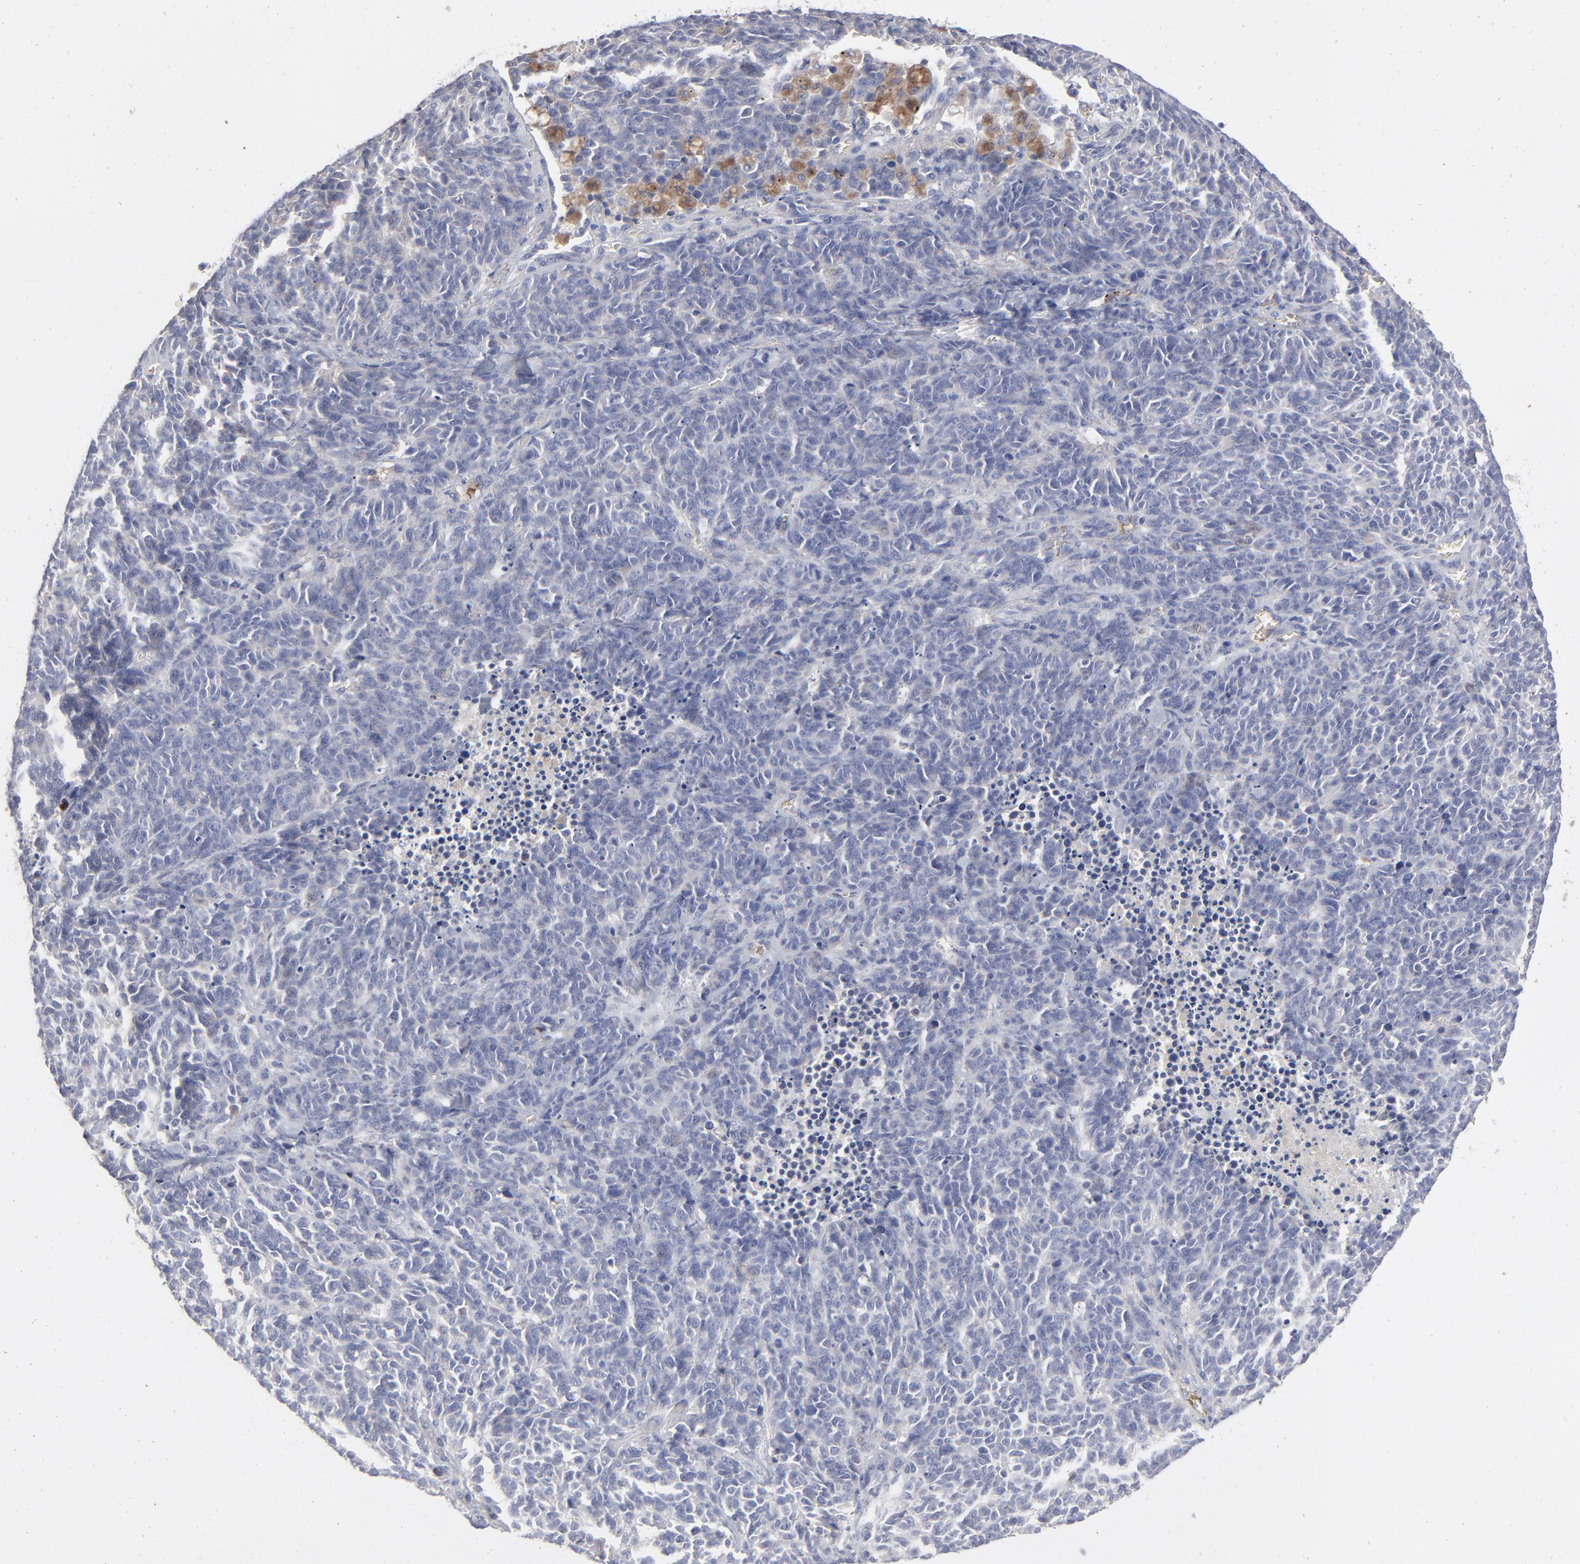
{"staining": {"intensity": "negative", "quantity": "none", "location": "none"}, "tissue": "lung cancer", "cell_type": "Tumor cells", "image_type": "cancer", "snomed": [{"axis": "morphology", "description": "Neoplasm, malignant, NOS"}, {"axis": "topography", "description": "Lung"}], "caption": "There is no significant staining in tumor cells of lung cancer.", "gene": "CCR3", "patient": {"sex": "female", "age": 58}}